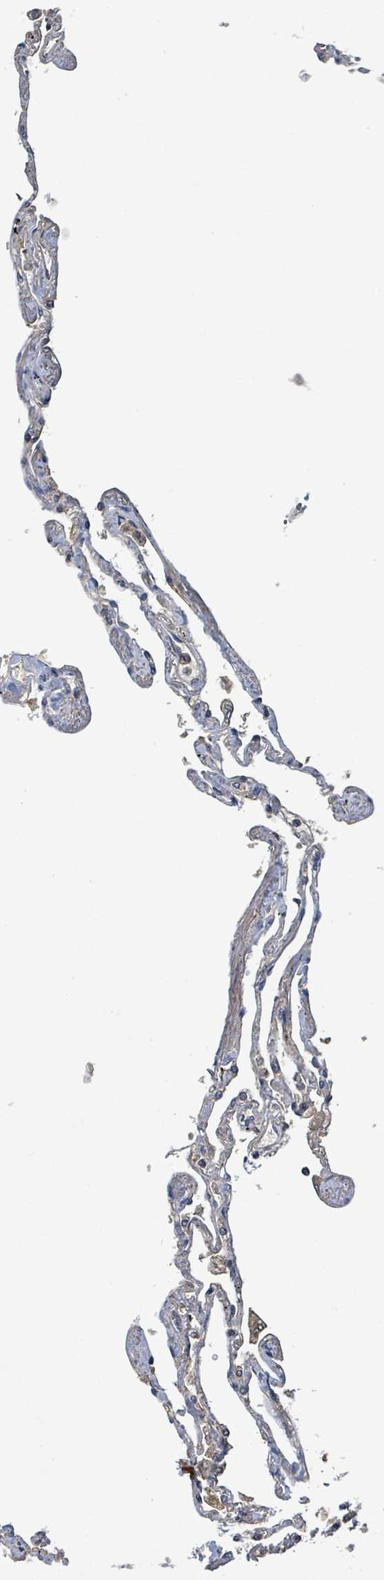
{"staining": {"intensity": "negative", "quantity": "none", "location": "none"}, "tissue": "lung", "cell_type": "Alveolar cells", "image_type": "normal", "snomed": [{"axis": "morphology", "description": "Normal tissue, NOS"}, {"axis": "topography", "description": "Lung"}], "caption": "High power microscopy image of an immunohistochemistry histopathology image of benign lung, revealing no significant staining in alveolar cells.", "gene": "STARD4", "patient": {"sex": "female", "age": 67}}